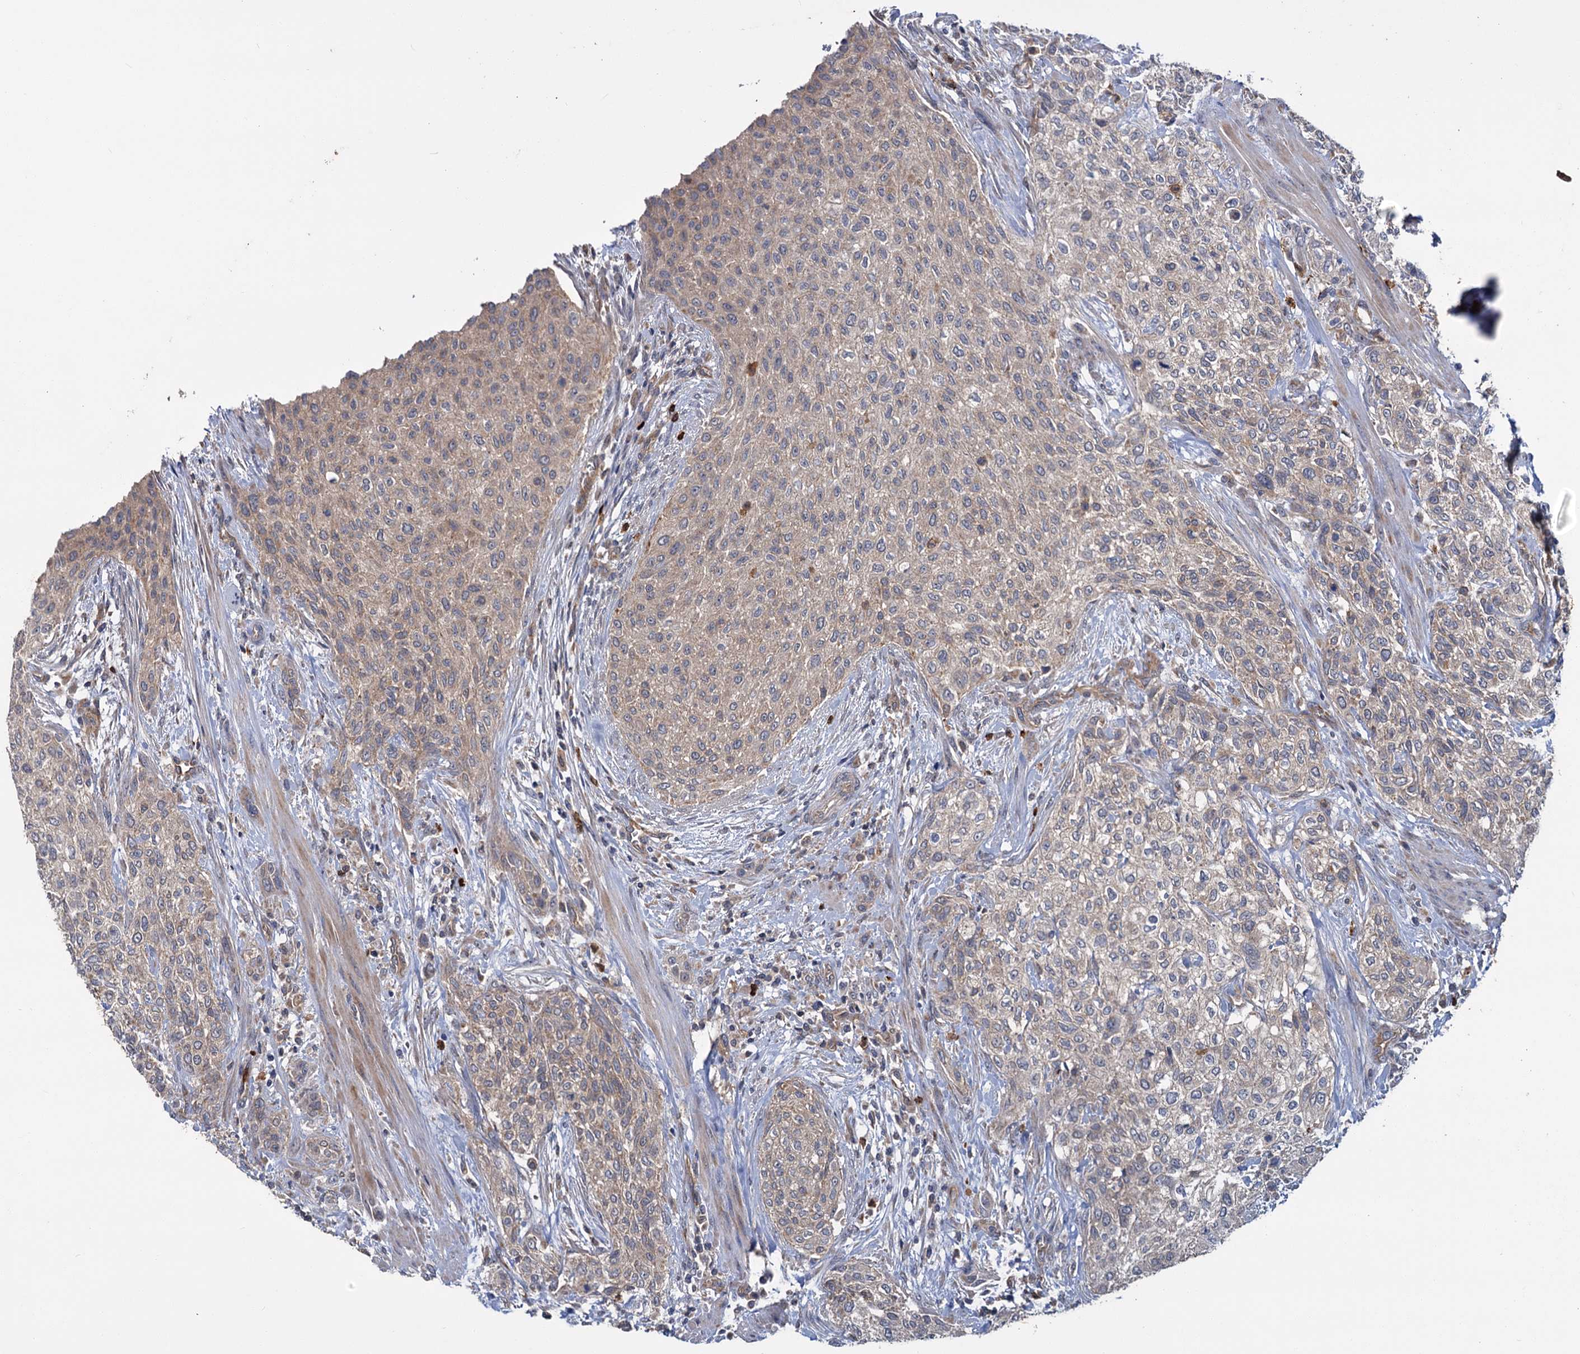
{"staining": {"intensity": "weak", "quantity": "25%-75%", "location": "cytoplasmic/membranous"}, "tissue": "urothelial cancer", "cell_type": "Tumor cells", "image_type": "cancer", "snomed": [{"axis": "morphology", "description": "Normal tissue, NOS"}, {"axis": "morphology", "description": "Urothelial carcinoma, NOS"}, {"axis": "topography", "description": "Urinary bladder"}, {"axis": "topography", "description": "Peripheral nerve tissue"}], "caption": "Urothelial cancer stained for a protein (brown) reveals weak cytoplasmic/membranous positive staining in about 25%-75% of tumor cells.", "gene": "DYNC2H1", "patient": {"sex": "male", "age": 35}}